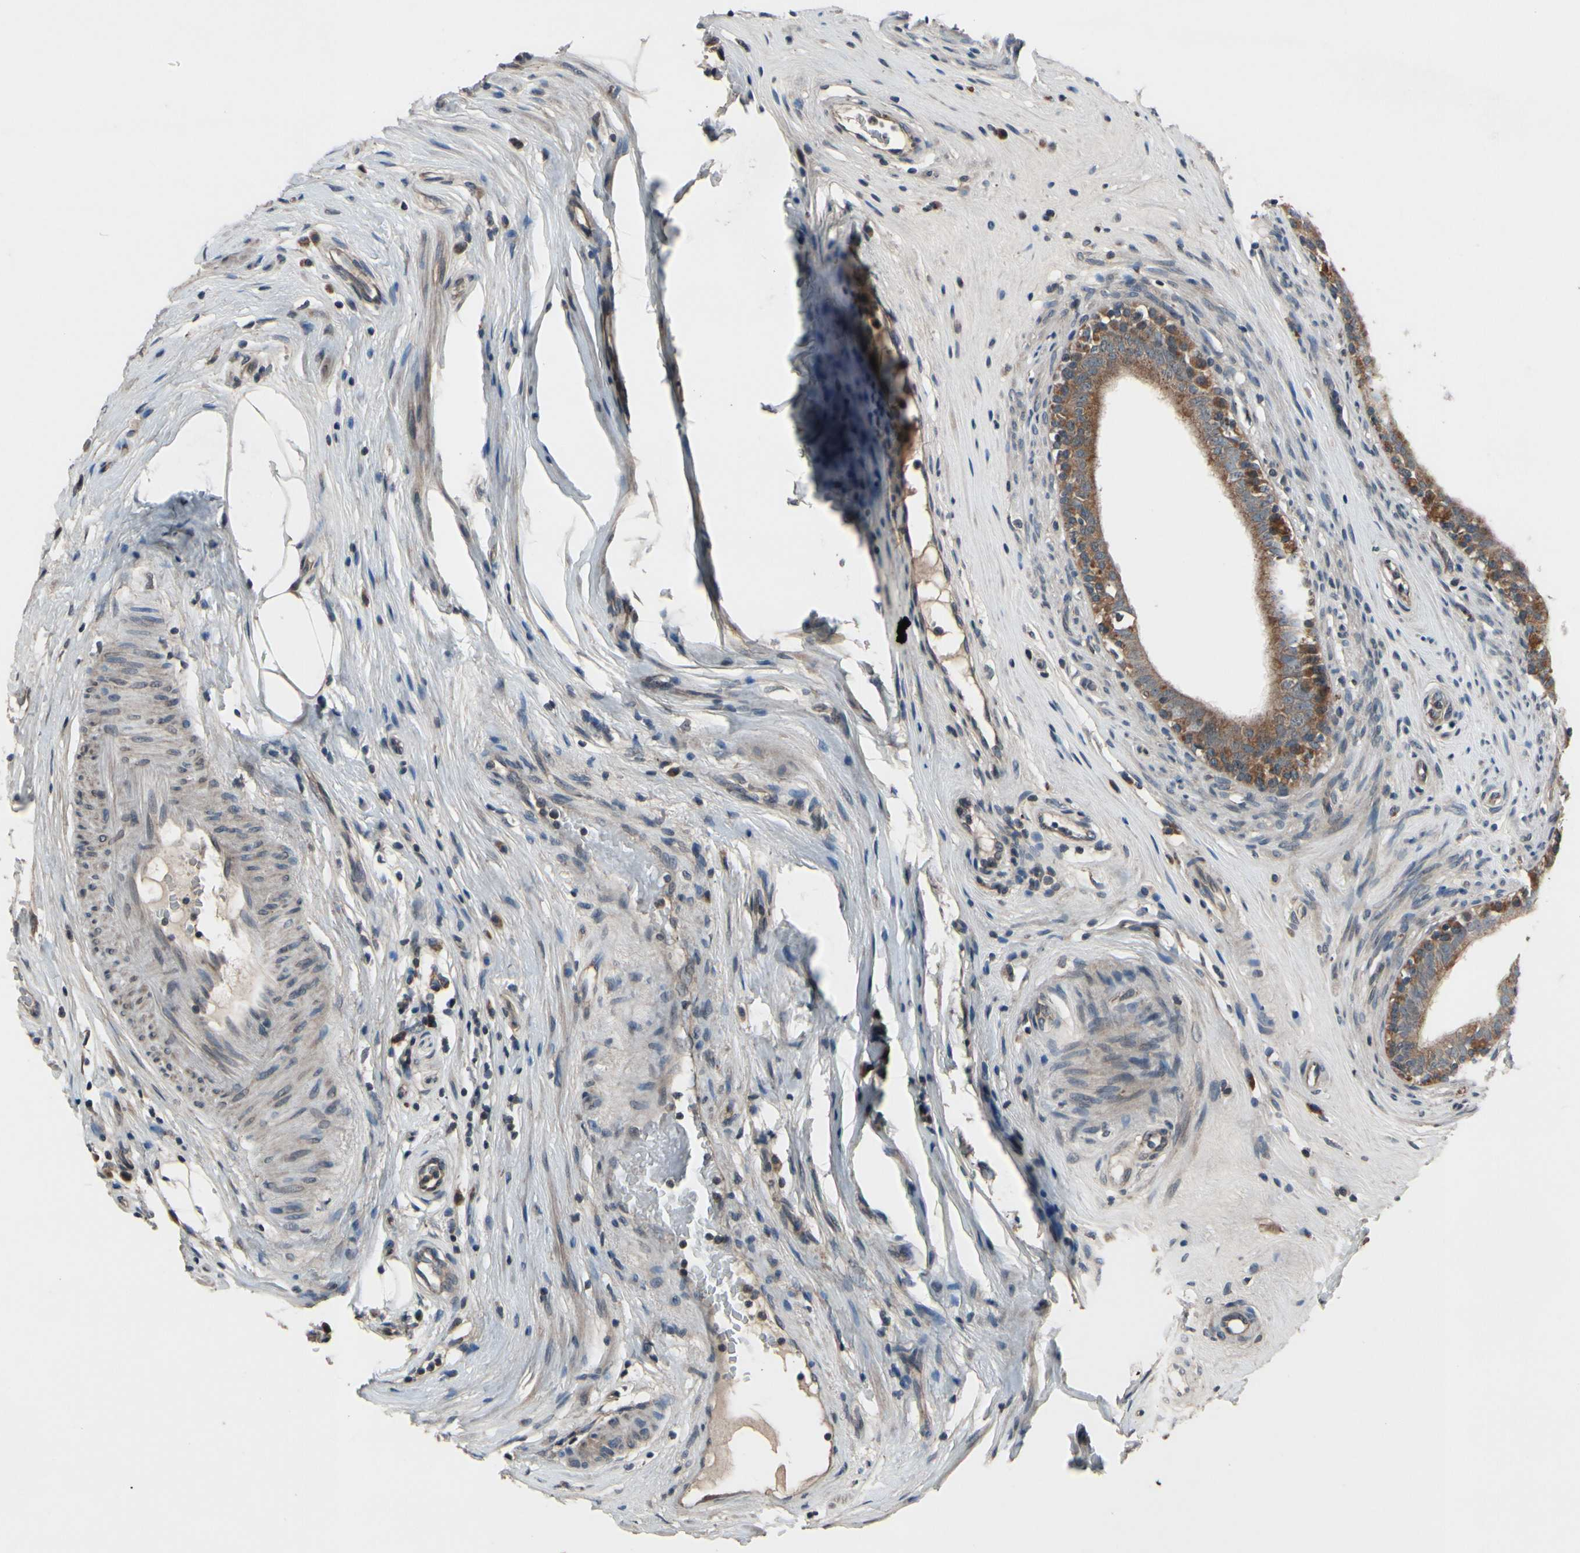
{"staining": {"intensity": "moderate", "quantity": ">75%", "location": "cytoplasmic/membranous"}, "tissue": "epididymis", "cell_type": "Glandular cells", "image_type": "normal", "snomed": [{"axis": "morphology", "description": "Normal tissue, NOS"}, {"axis": "morphology", "description": "Inflammation, NOS"}, {"axis": "topography", "description": "Epididymis"}], "caption": "High-magnification brightfield microscopy of normal epididymis stained with DAB (3,3'-diaminobenzidine) (brown) and counterstained with hematoxylin (blue). glandular cells exhibit moderate cytoplasmic/membranous positivity is present in approximately>75% of cells.", "gene": "MBTPS2", "patient": {"sex": "male", "age": 84}}